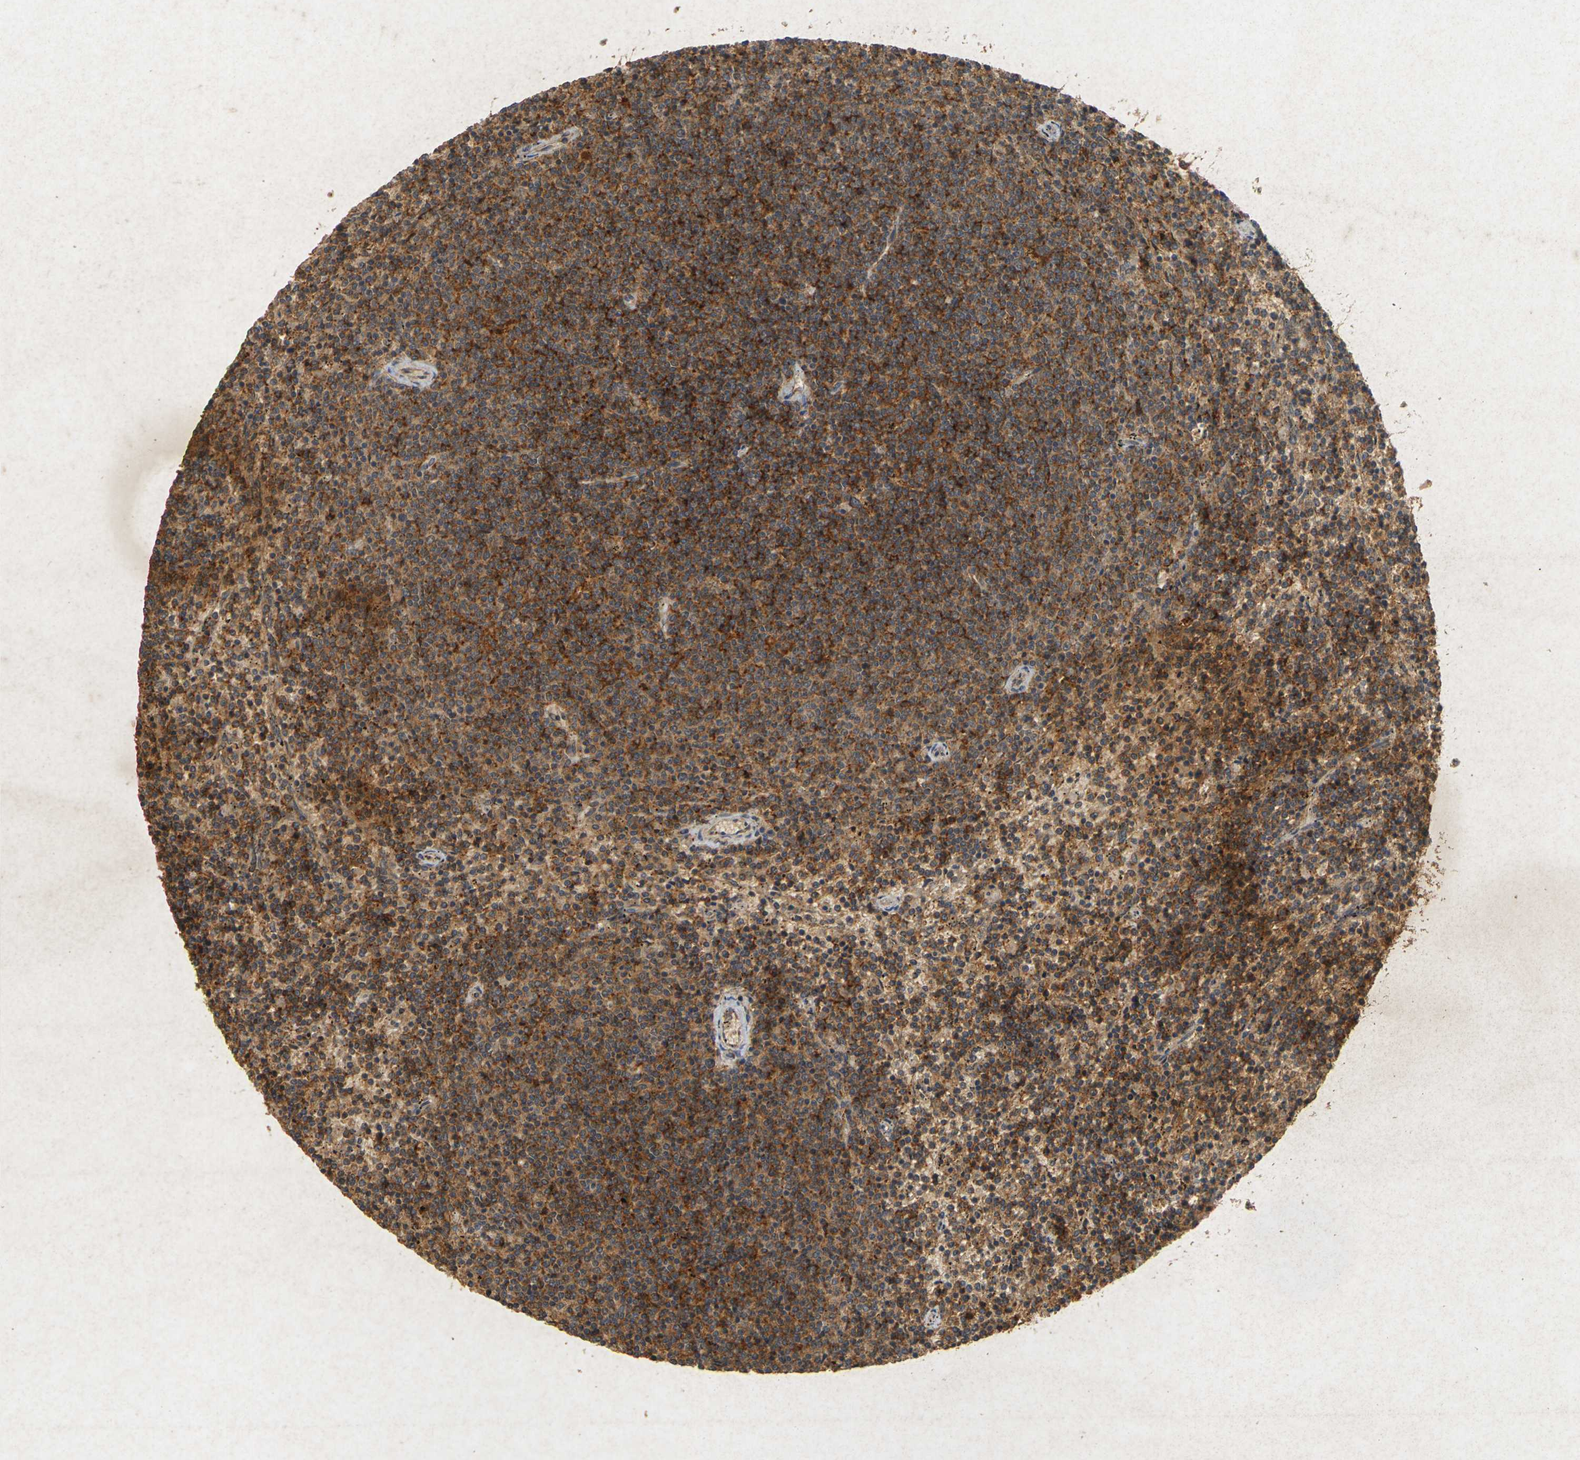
{"staining": {"intensity": "strong", "quantity": ">75%", "location": "cytoplasmic/membranous"}, "tissue": "lymphoma", "cell_type": "Tumor cells", "image_type": "cancer", "snomed": [{"axis": "morphology", "description": "Malignant lymphoma, non-Hodgkin's type, Low grade"}, {"axis": "topography", "description": "Spleen"}], "caption": "A high-resolution image shows IHC staining of lymphoma, which exhibits strong cytoplasmic/membranous staining in approximately >75% of tumor cells.", "gene": "ERN1", "patient": {"sex": "female", "age": 50}}